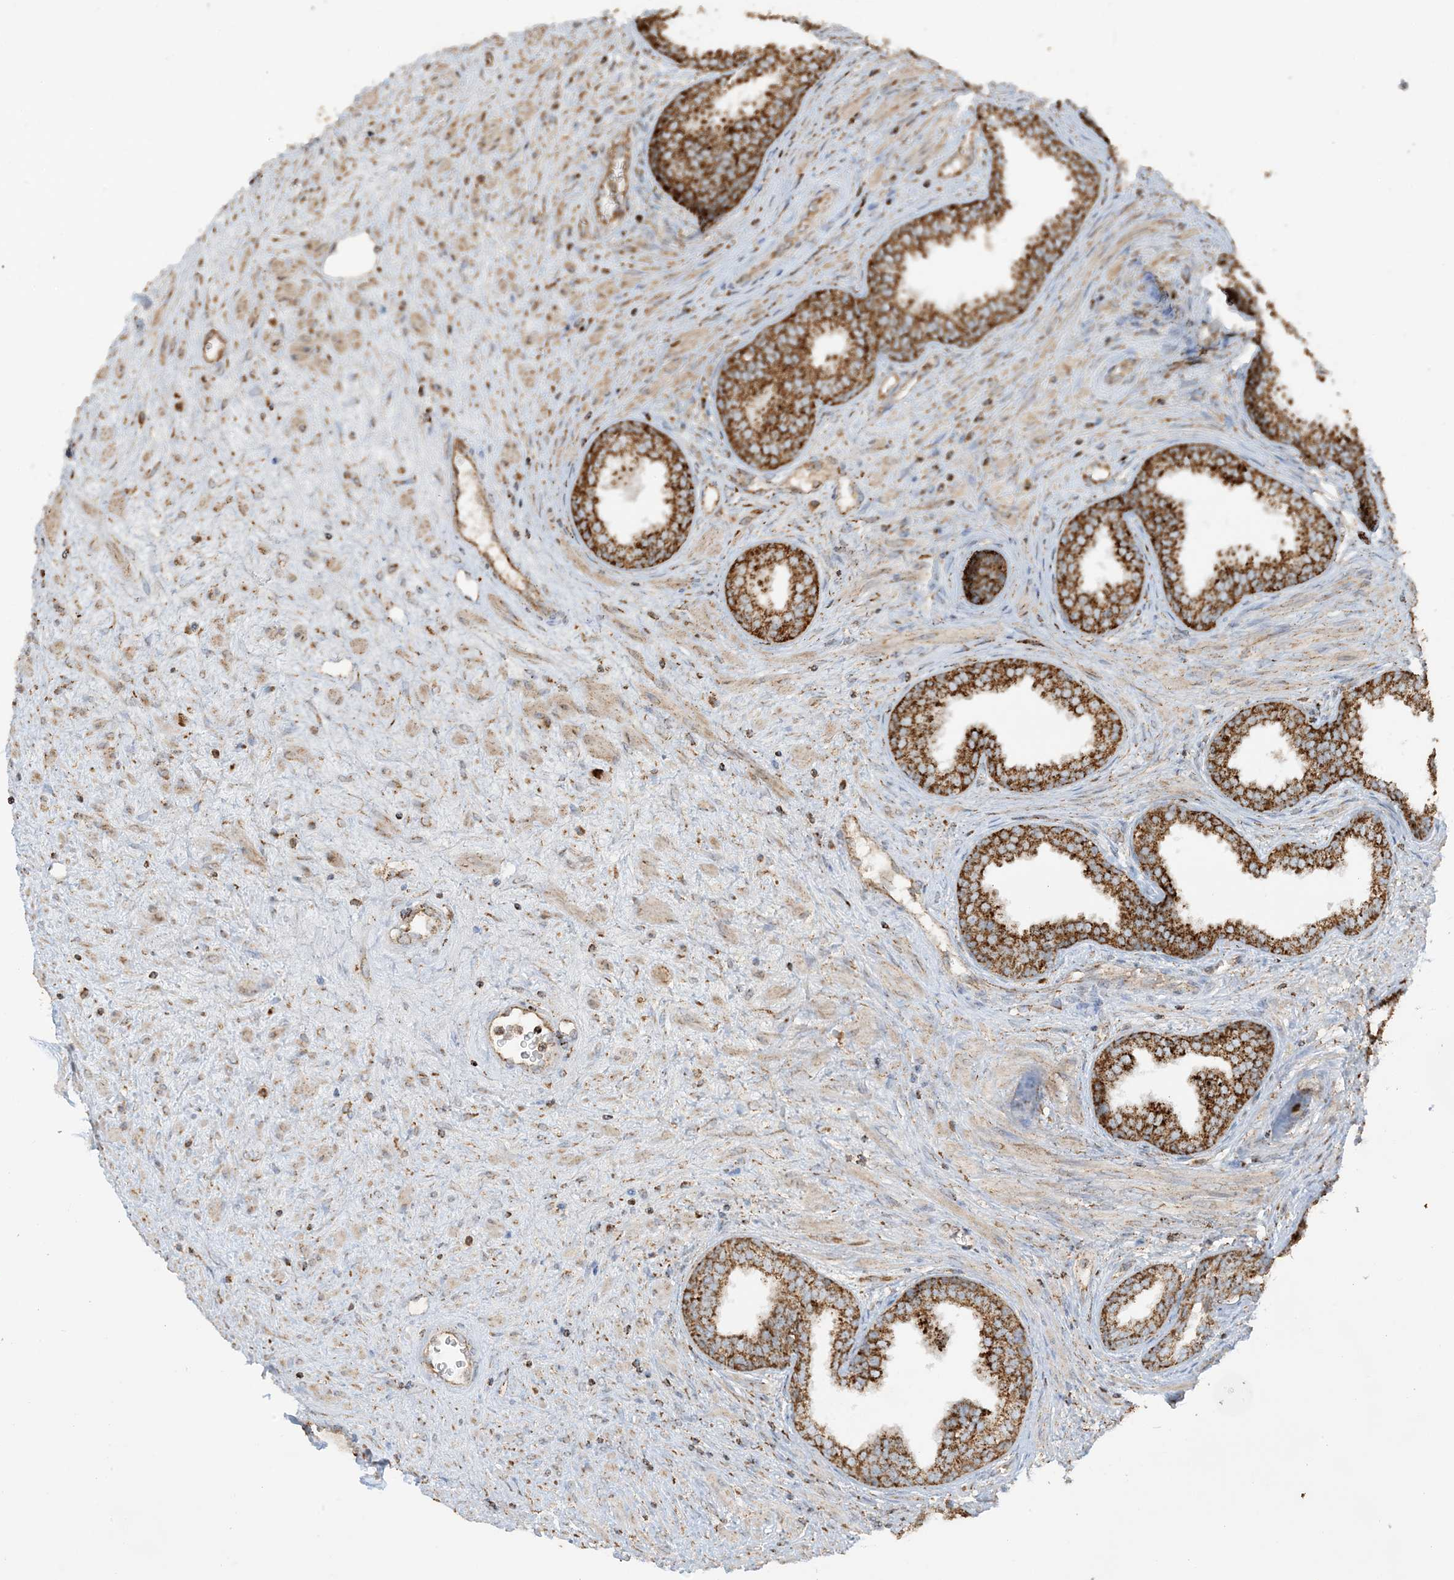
{"staining": {"intensity": "strong", "quantity": ">75%", "location": "cytoplasmic/membranous"}, "tissue": "prostate", "cell_type": "Glandular cells", "image_type": "normal", "snomed": [{"axis": "morphology", "description": "Normal tissue, NOS"}, {"axis": "topography", "description": "Prostate"}], "caption": "The photomicrograph displays a brown stain indicating the presence of a protein in the cytoplasmic/membranous of glandular cells in prostate. The staining was performed using DAB (3,3'-diaminobenzidine) to visualize the protein expression in brown, while the nuclei were stained in blue with hematoxylin (Magnification: 20x).", "gene": "AGA", "patient": {"sex": "male", "age": 76}}